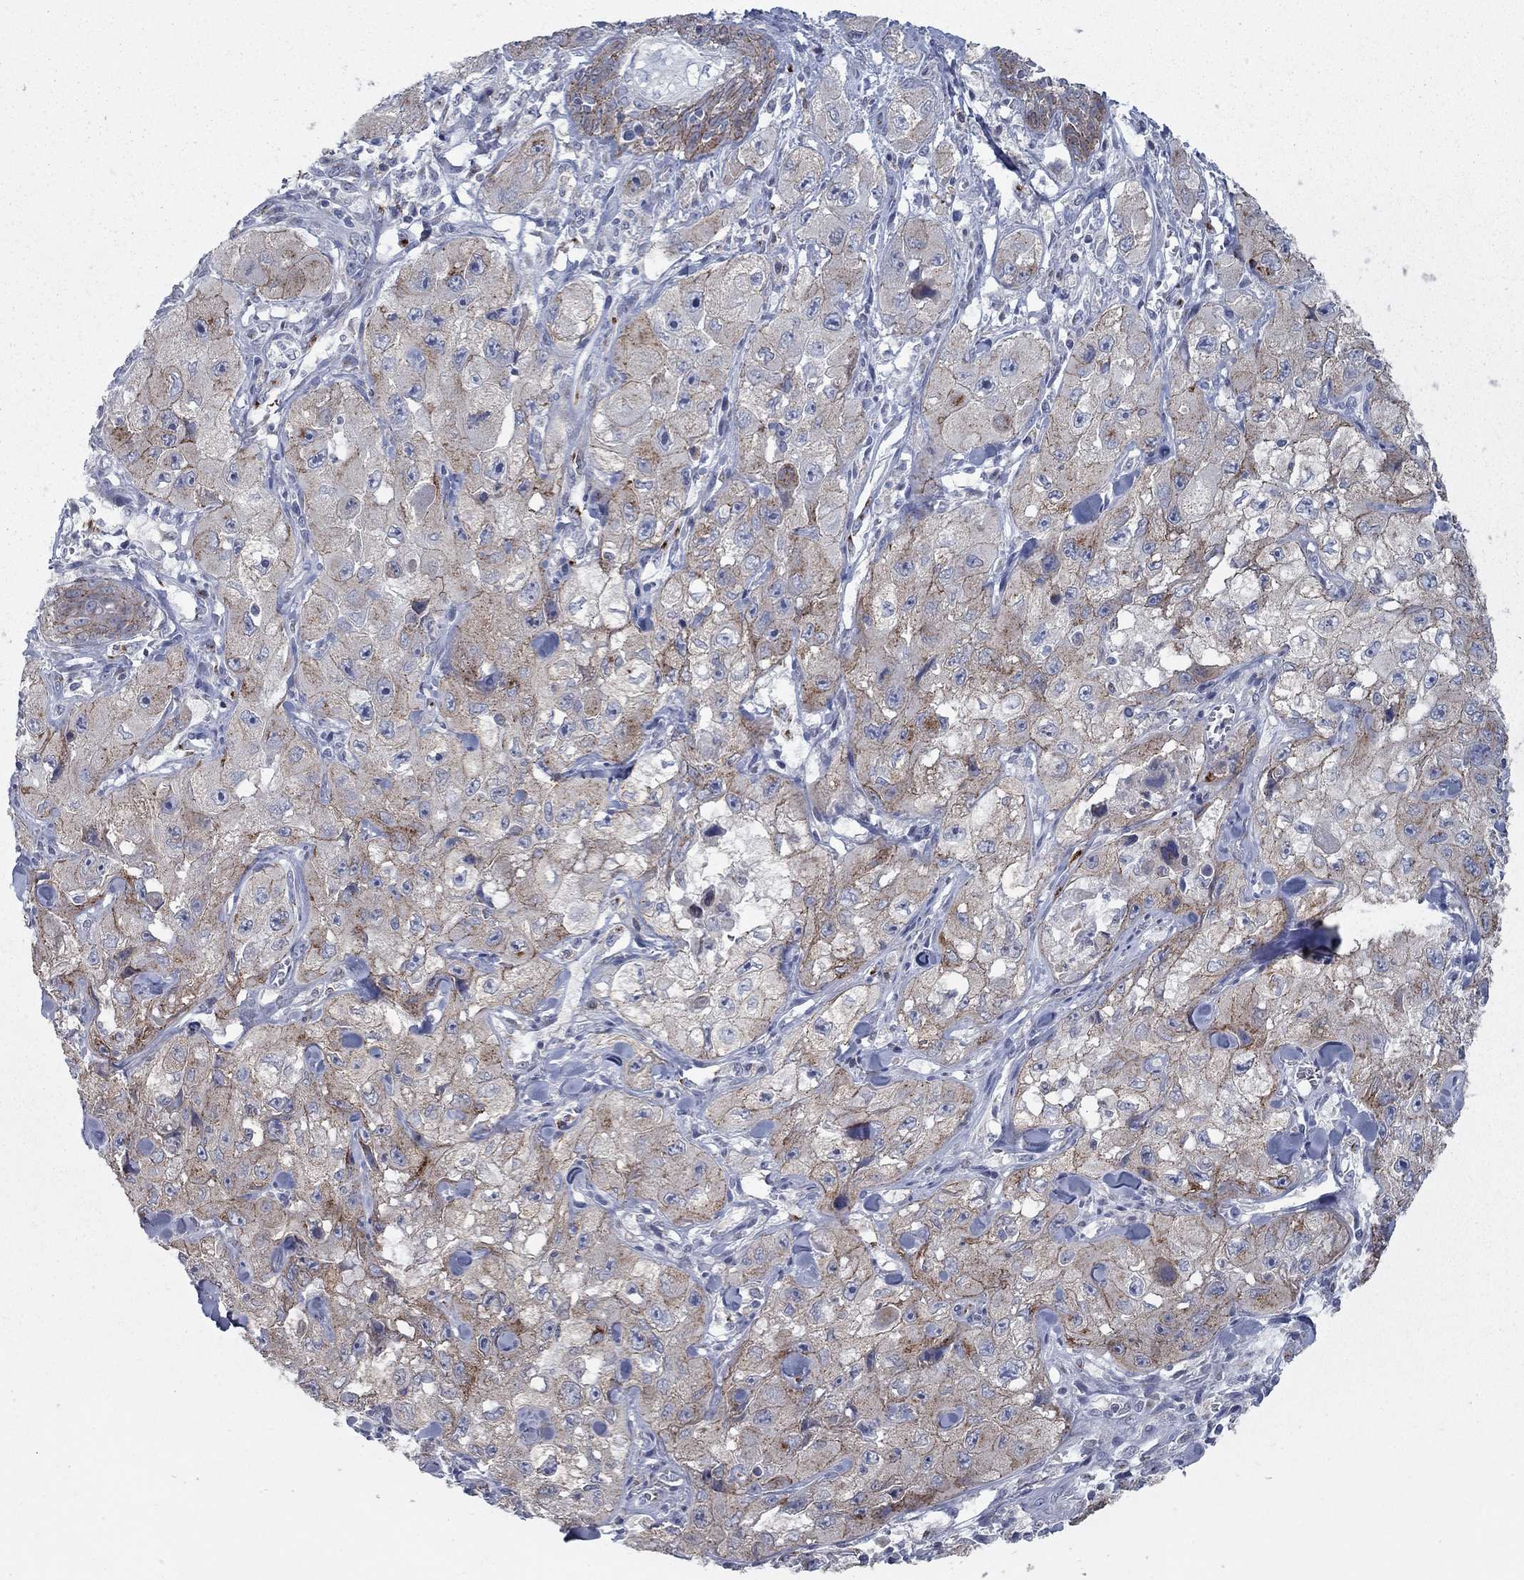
{"staining": {"intensity": "strong", "quantity": "<25%", "location": "cytoplasmic/membranous"}, "tissue": "skin cancer", "cell_type": "Tumor cells", "image_type": "cancer", "snomed": [{"axis": "morphology", "description": "Squamous cell carcinoma, NOS"}, {"axis": "topography", "description": "Skin"}, {"axis": "topography", "description": "Subcutis"}], "caption": "Skin cancer (squamous cell carcinoma) stained for a protein (brown) shows strong cytoplasmic/membranous positive staining in approximately <25% of tumor cells.", "gene": "KIAA0319L", "patient": {"sex": "male", "age": 73}}